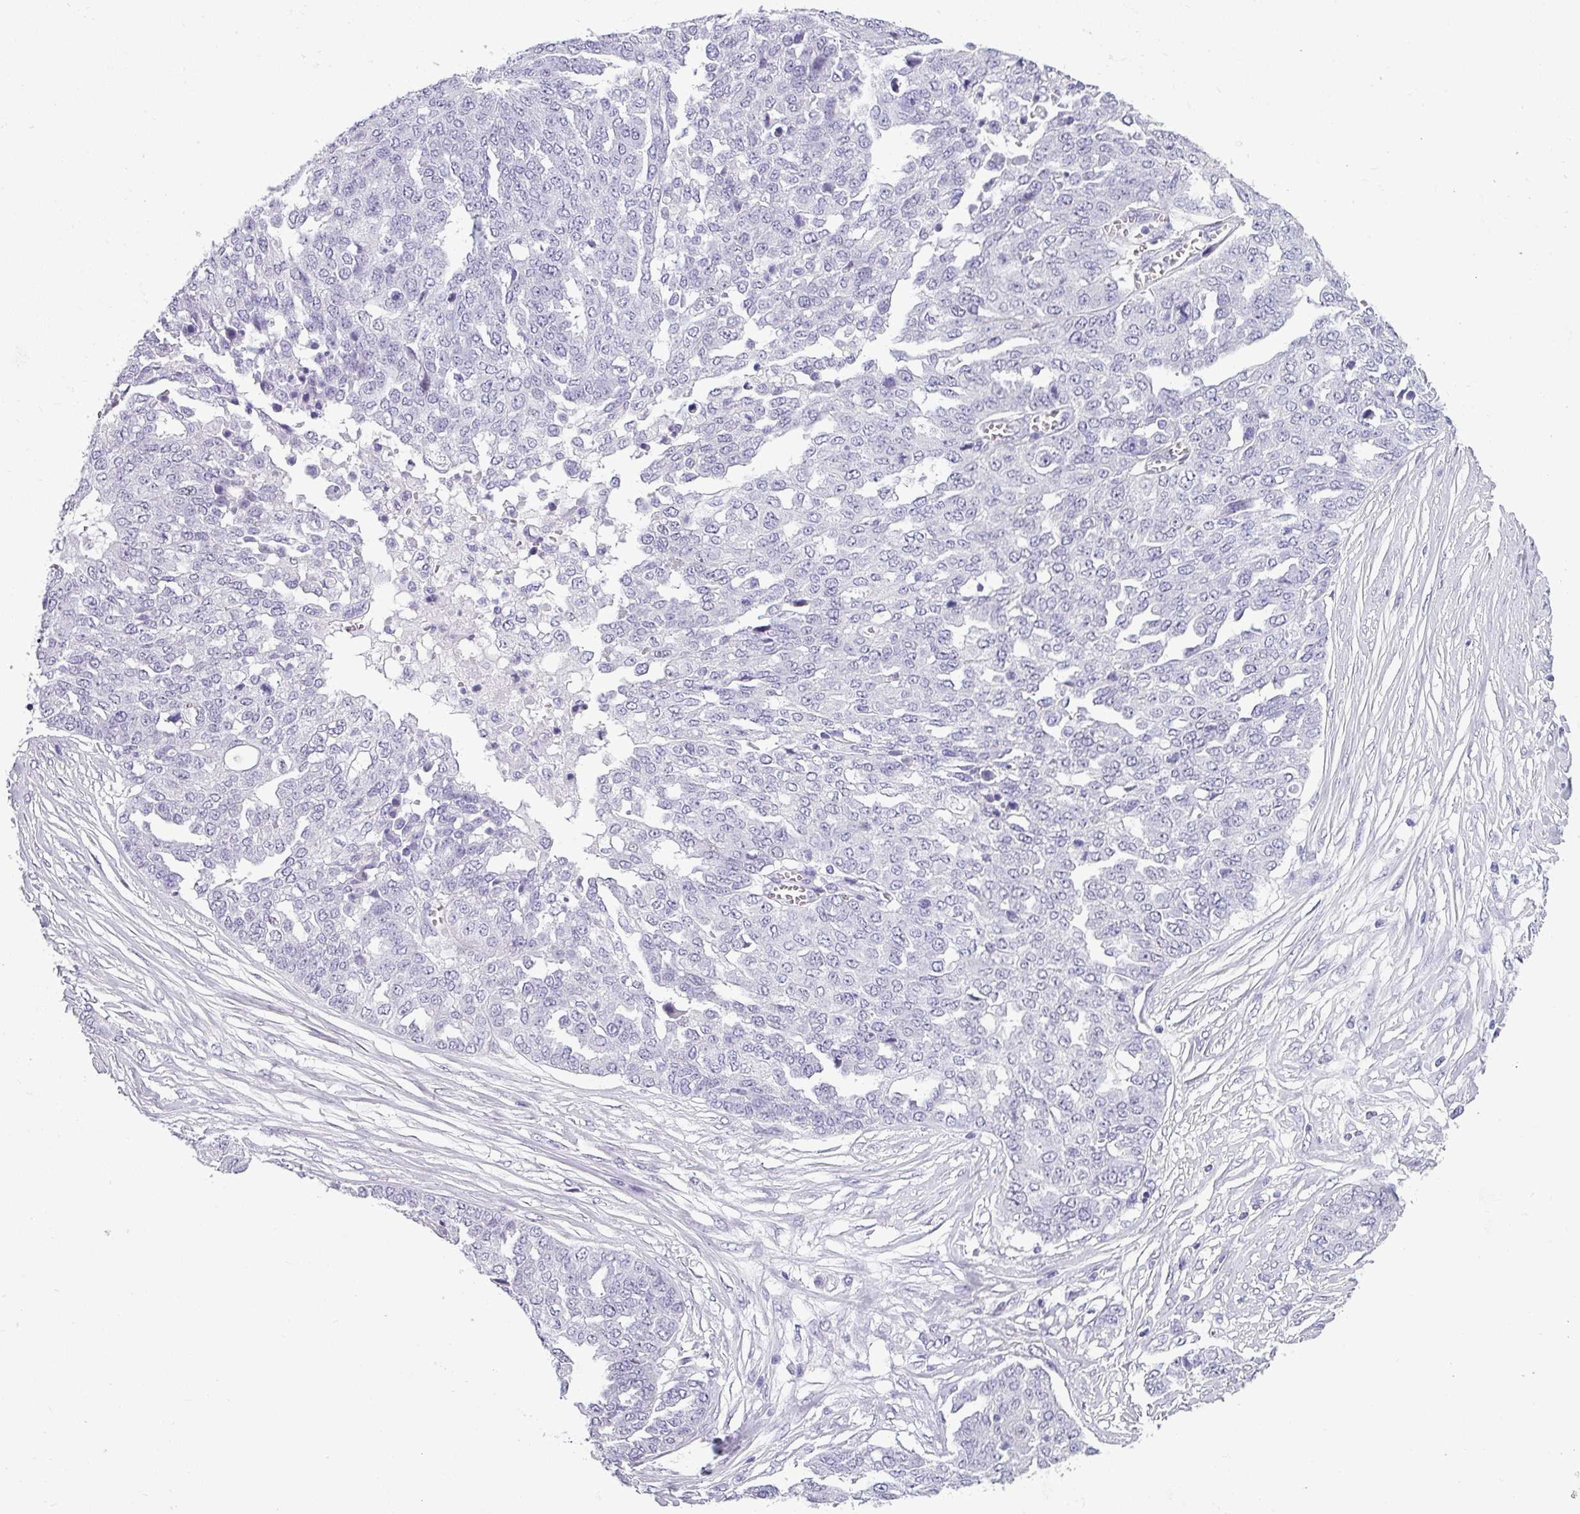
{"staining": {"intensity": "negative", "quantity": "none", "location": "none"}, "tissue": "ovarian cancer", "cell_type": "Tumor cells", "image_type": "cancer", "snomed": [{"axis": "morphology", "description": "Cystadenocarcinoma, serous, NOS"}, {"axis": "topography", "description": "Soft tissue"}, {"axis": "topography", "description": "Ovary"}], "caption": "Micrograph shows no significant protein positivity in tumor cells of ovarian cancer.", "gene": "SRGAP1", "patient": {"sex": "female", "age": 57}}